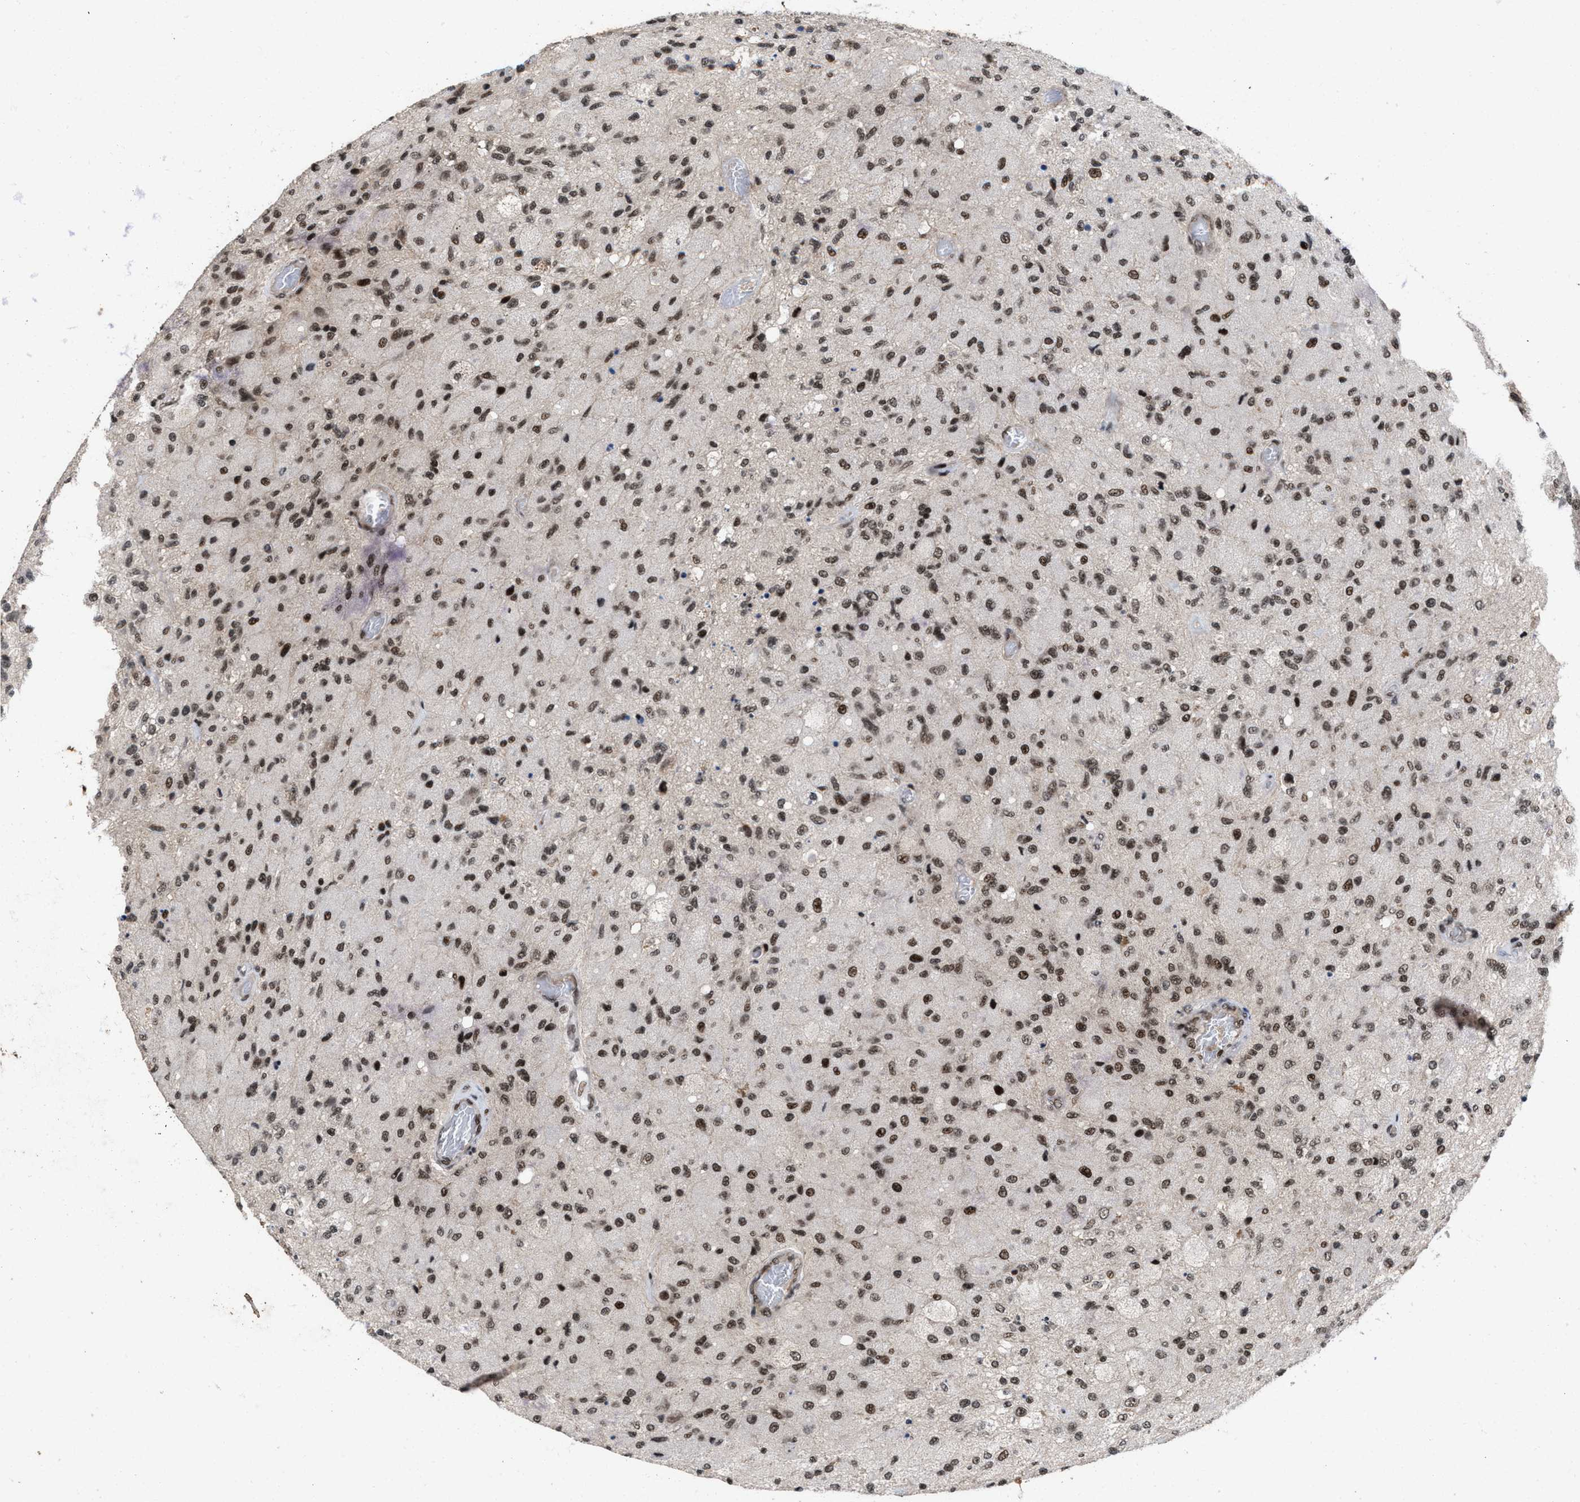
{"staining": {"intensity": "moderate", "quantity": ">75%", "location": "nuclear"}, "tissue": "glioma", "cell_type": "Tumor cells", "image_type": "cancer", "snomed": [{"axis": "morphology", "description": "Normal tissue, NOS"}, {"axis": "morphology", "description": "Glioma, malignant, High grade"}, {"axis": "topography", "description": "Cerebral cortex"}], "caption": "Protein staining of malignant high-grade glioma tissue reveals moderate nuclear expression in approximately >75% of tumor cells.", "gene": "WIZ", "patient": {"sex": "male", "age": 77}}